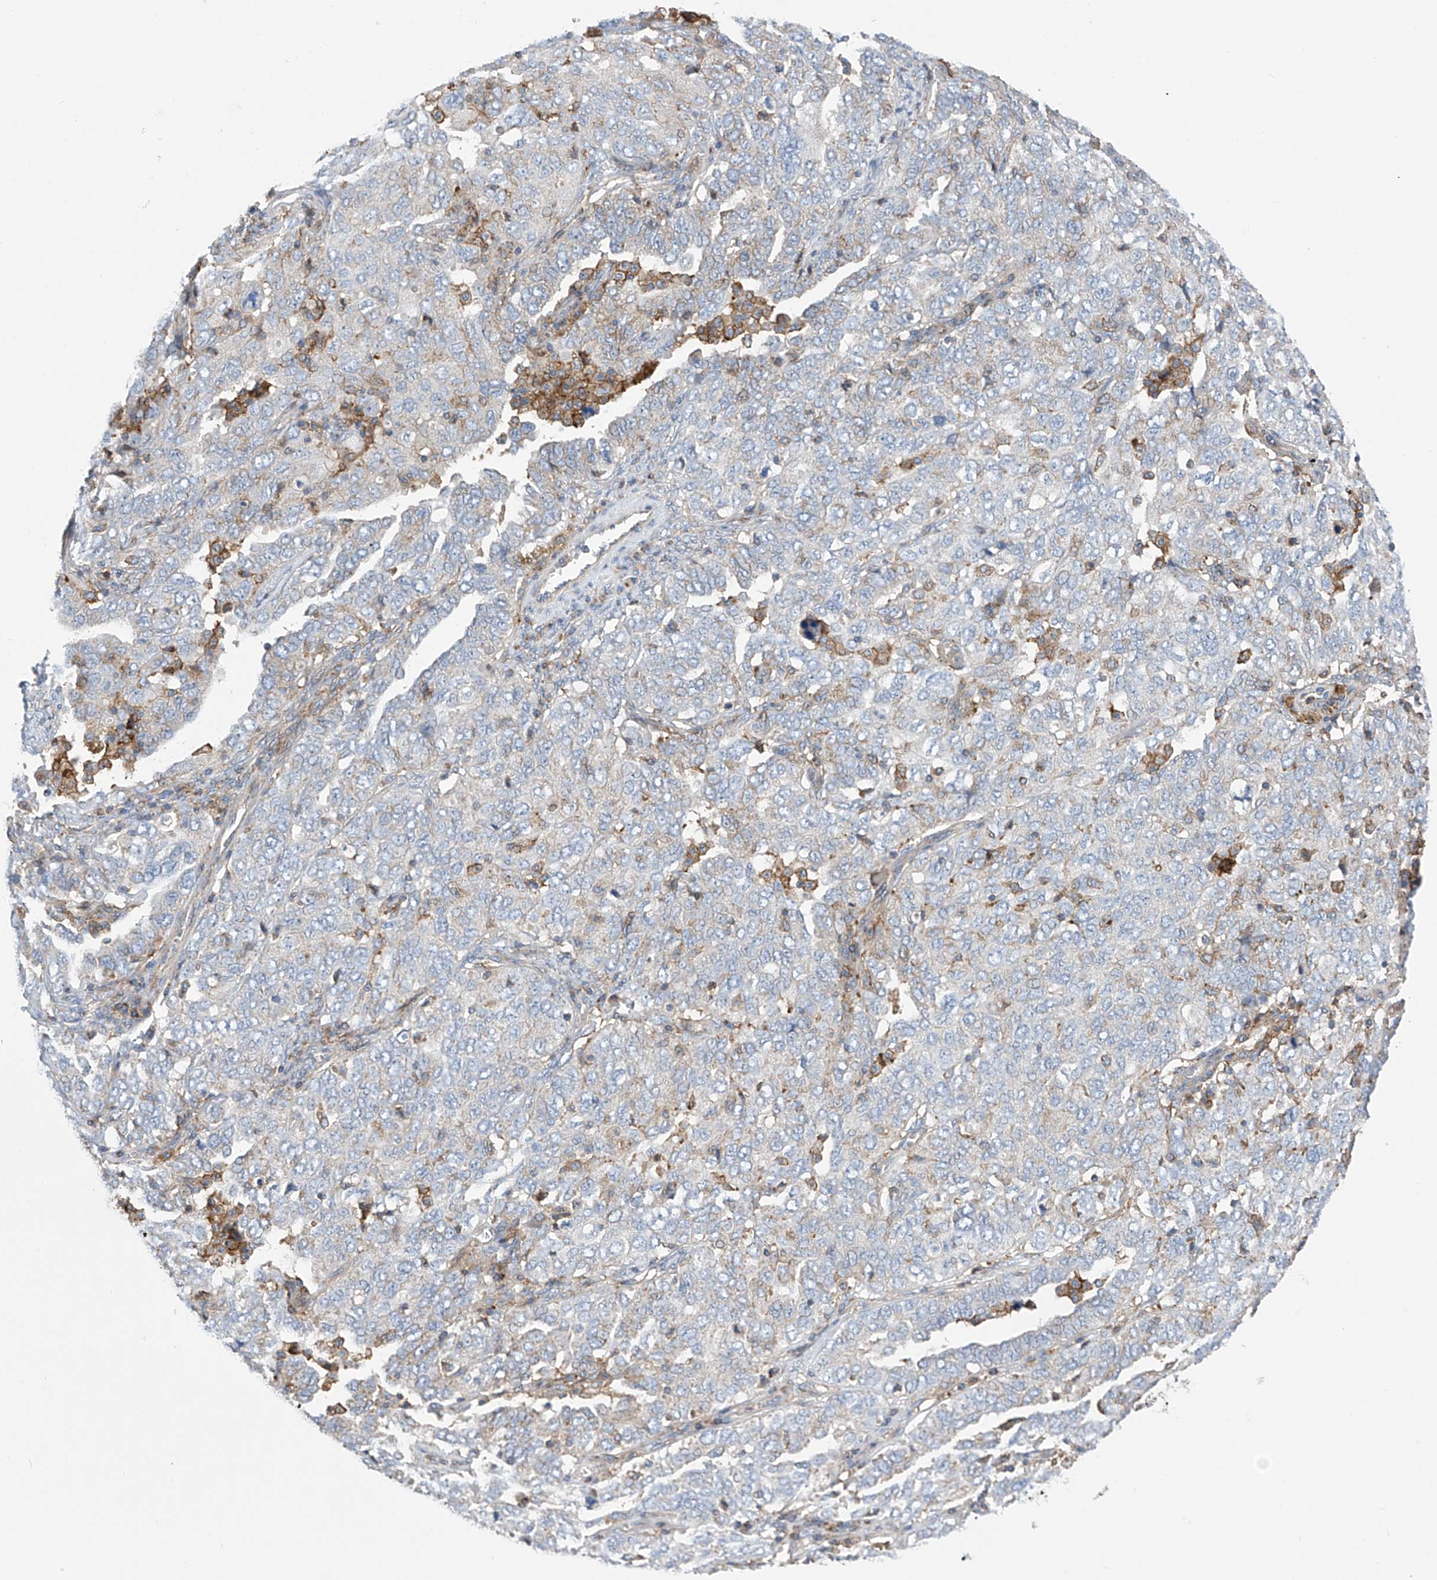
{"staining": {"intensity": "negative", "quantity": "none", "location": "none"}, "tissue": "ovarian cancer", "cell_type": "Tumor cells", "image_type": "cancer", "snomed": [{"axis": "morphology", "description": "Carcinoma, endometroid"}, {"axis": "topography", "description": "Ovary"}], "caption": "This image is of ovarian endometroid carcinoma stained with immunohistochemistry to label a protein in brown with the nuclei are counter-stained blue. There is no staining in tumor cells.", "gene": "P2RX7", "patient": {"sex": "female", "age": 62}}